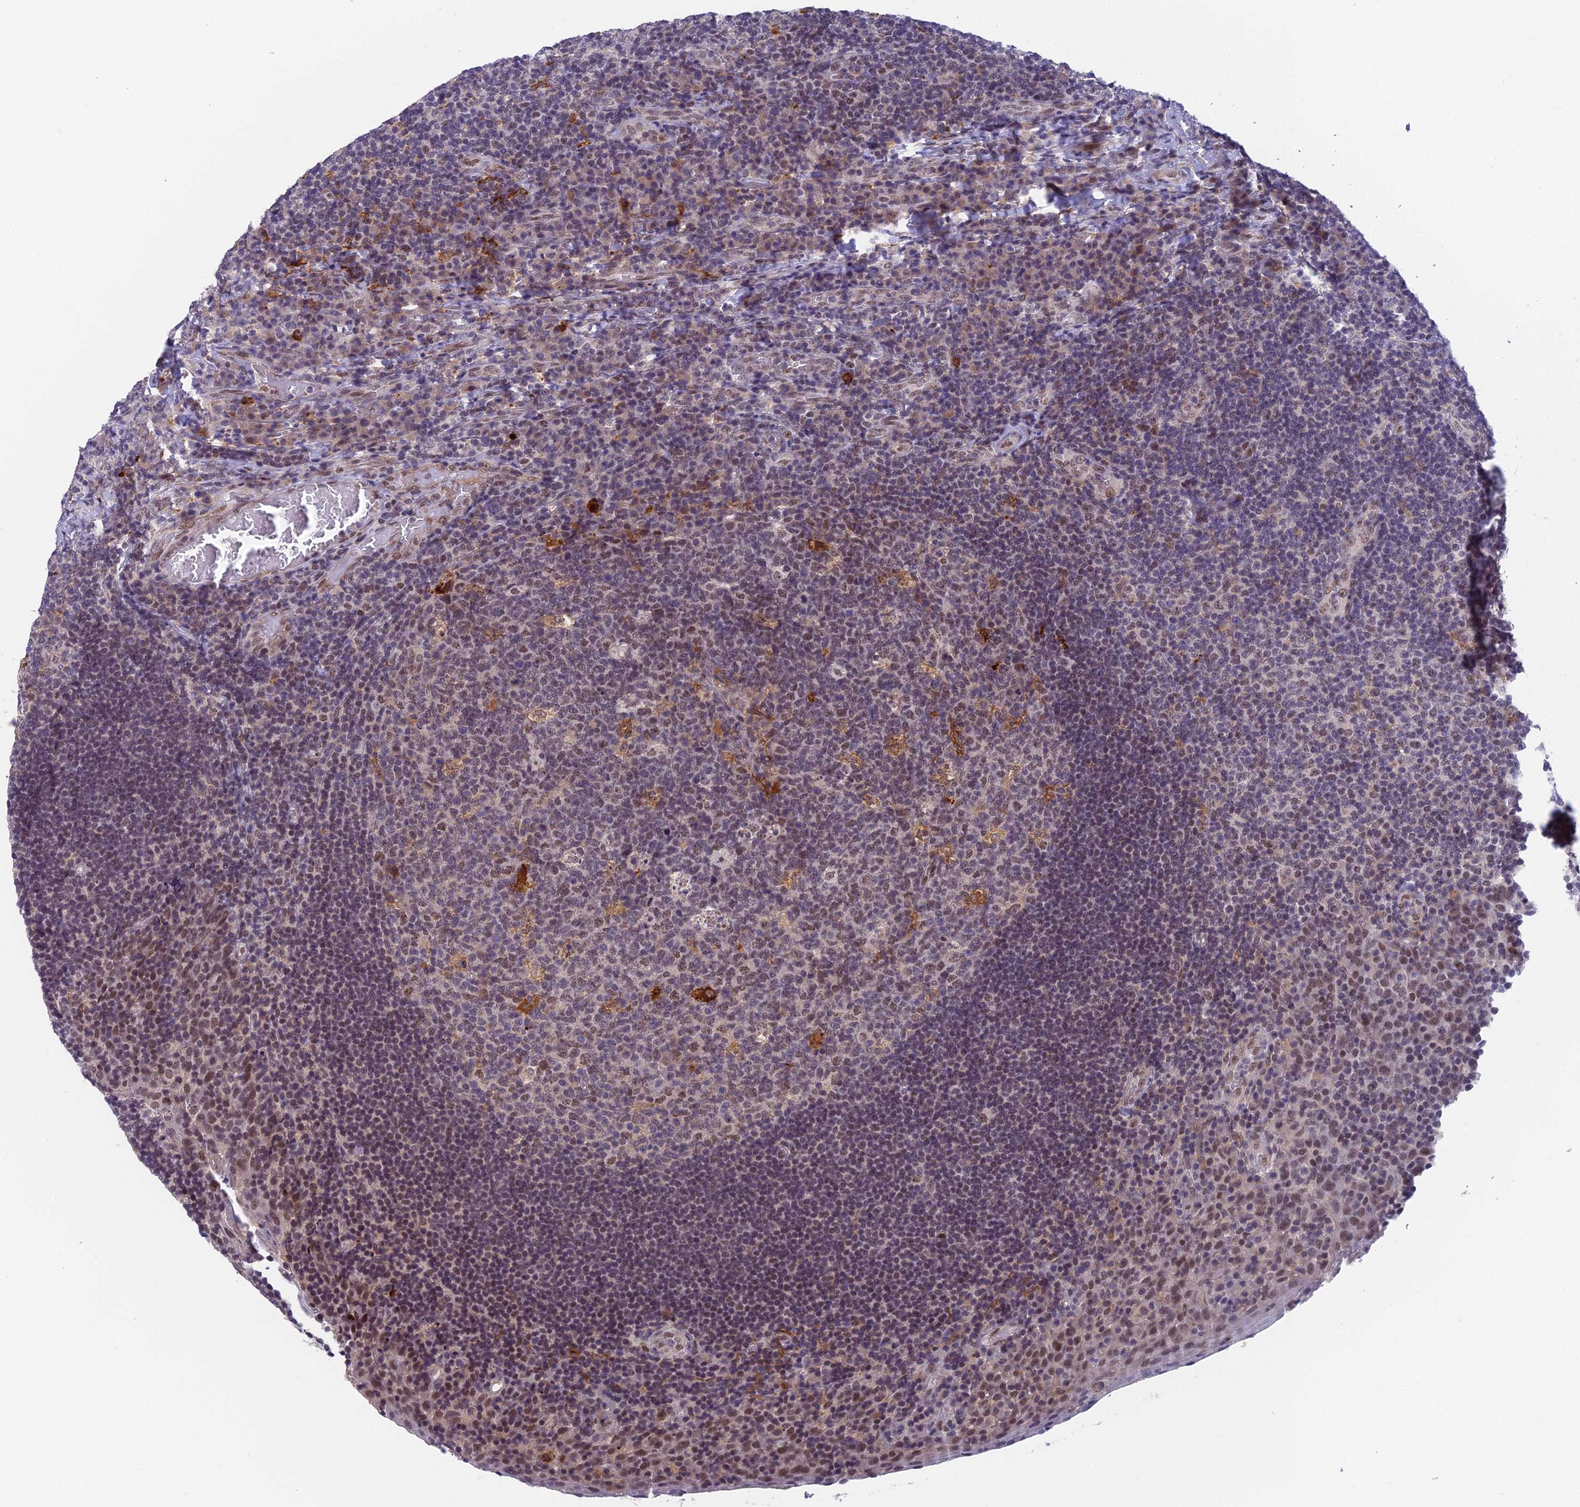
{"staining": {"intensity": "weak", "quantity": "<25%", "location": "nuclear"}, "tissue": "tonsil", "cell_type": "Germinal center cells", "image_type": "normal", "snomed": [{"axis": "morphology", "description": "Normal tissue, NOS"}, {"axis": "topography", "description": "Tonsil"}], "caption": "Immunohistochemistry image of unremarkable tonsil: human tonsil stained with DAB exhibits no significant protein expression in germinal center cells.", "gene": "NSMCE1", "patient": {"sex": "male", "age": 17}}